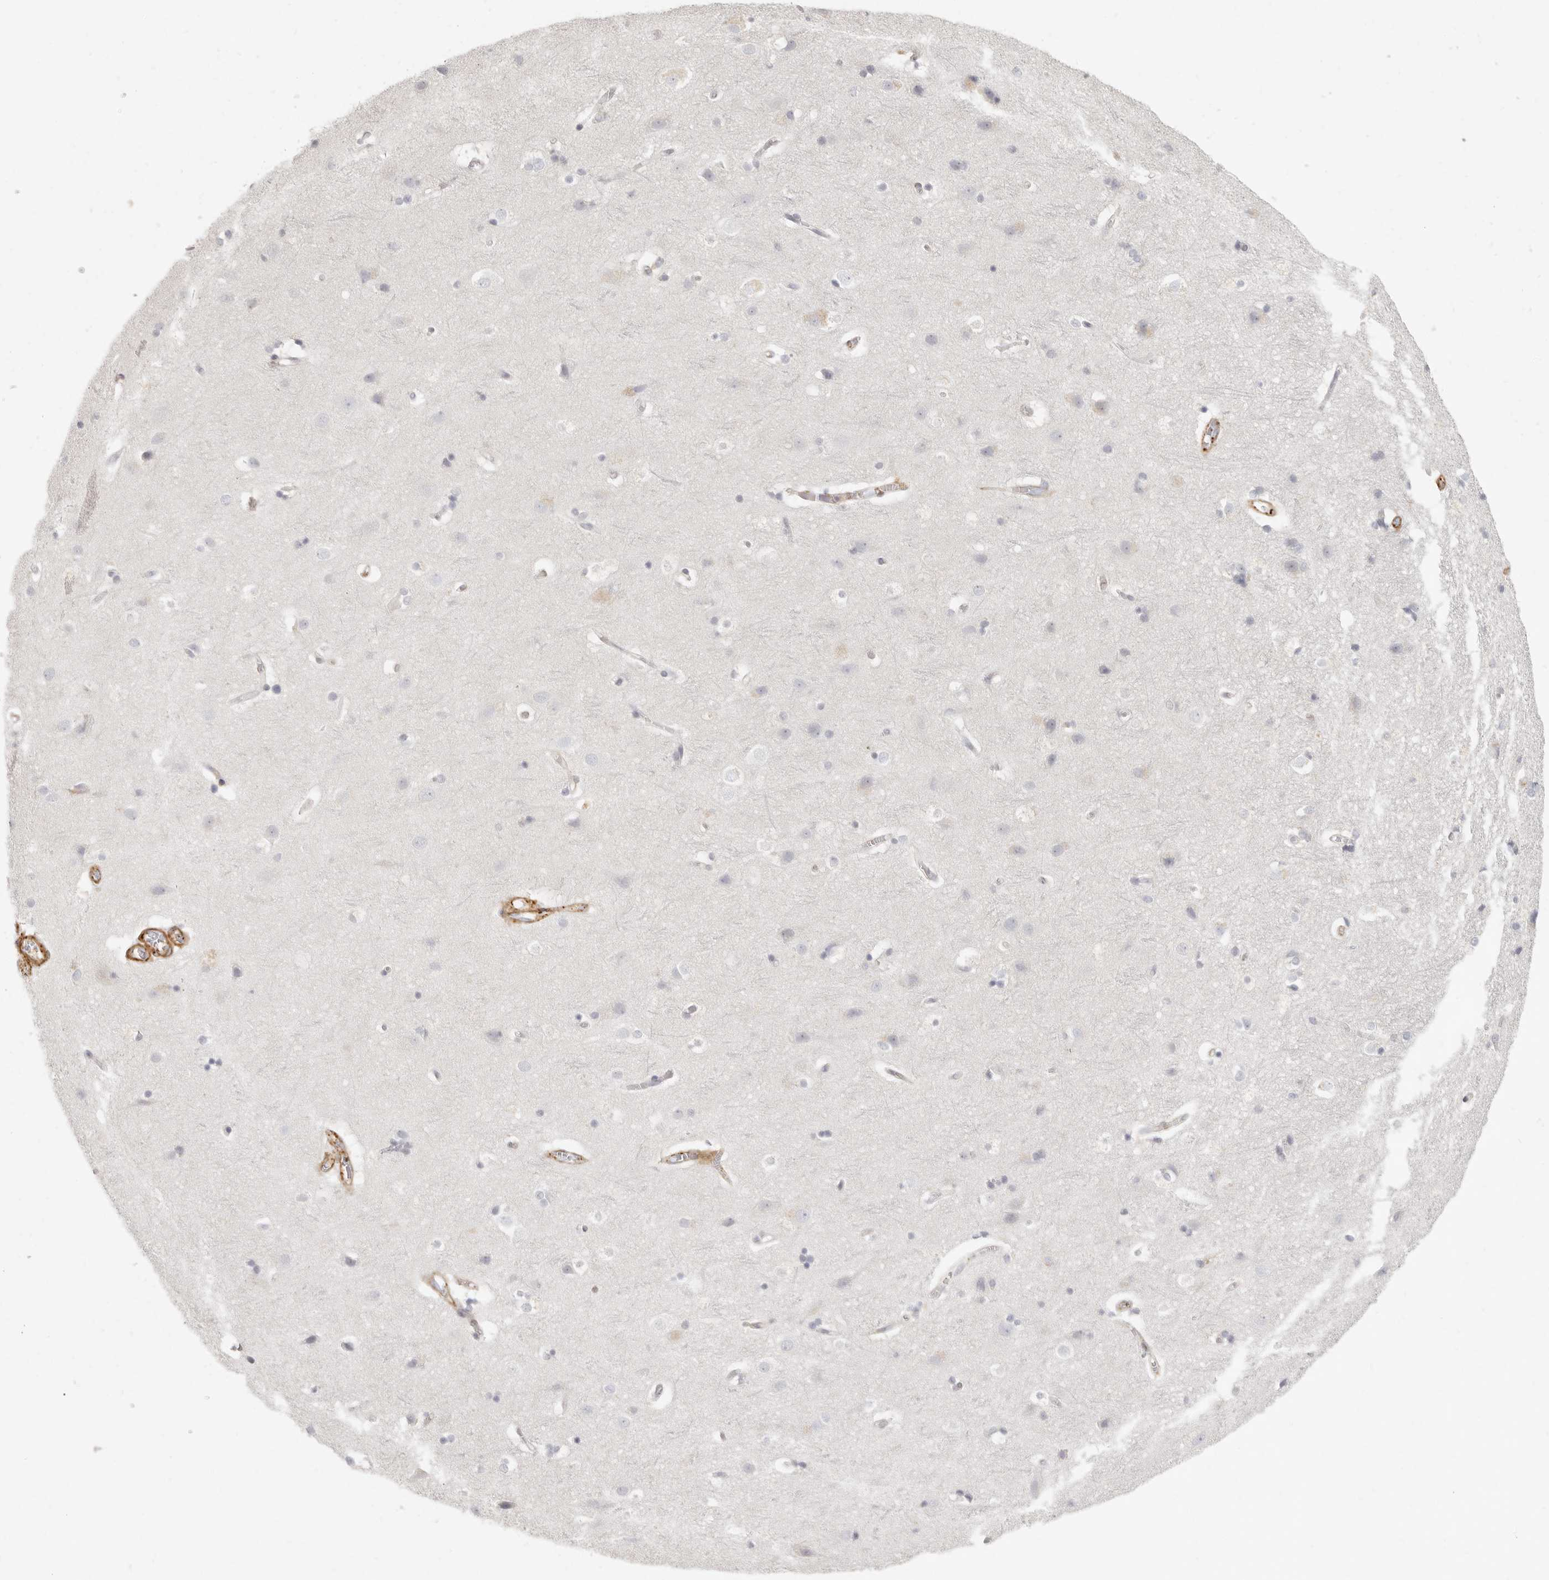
{"staining": {"intensity": "moderate", "quantity": "<25%", "location": "cytoplasmic/membranous"}, "tissue": "cerebral cortex", "cell_type": "Endothelial cells", "image_type": "normal", "snomed": [{"axis": "morphology", "description": "Normal tissue, NOS"}, {"axis": "topography", "description": "Cerebral cortex"}], "caption": "DAB immunohistochemical staining of normal cerebral cortex exhibits moderate cytoplasmic/membranous protein expression in about <25% of endothelial cells.", "gene": "NIBAN1", "patient": {"sex": "male", "age": 54}}